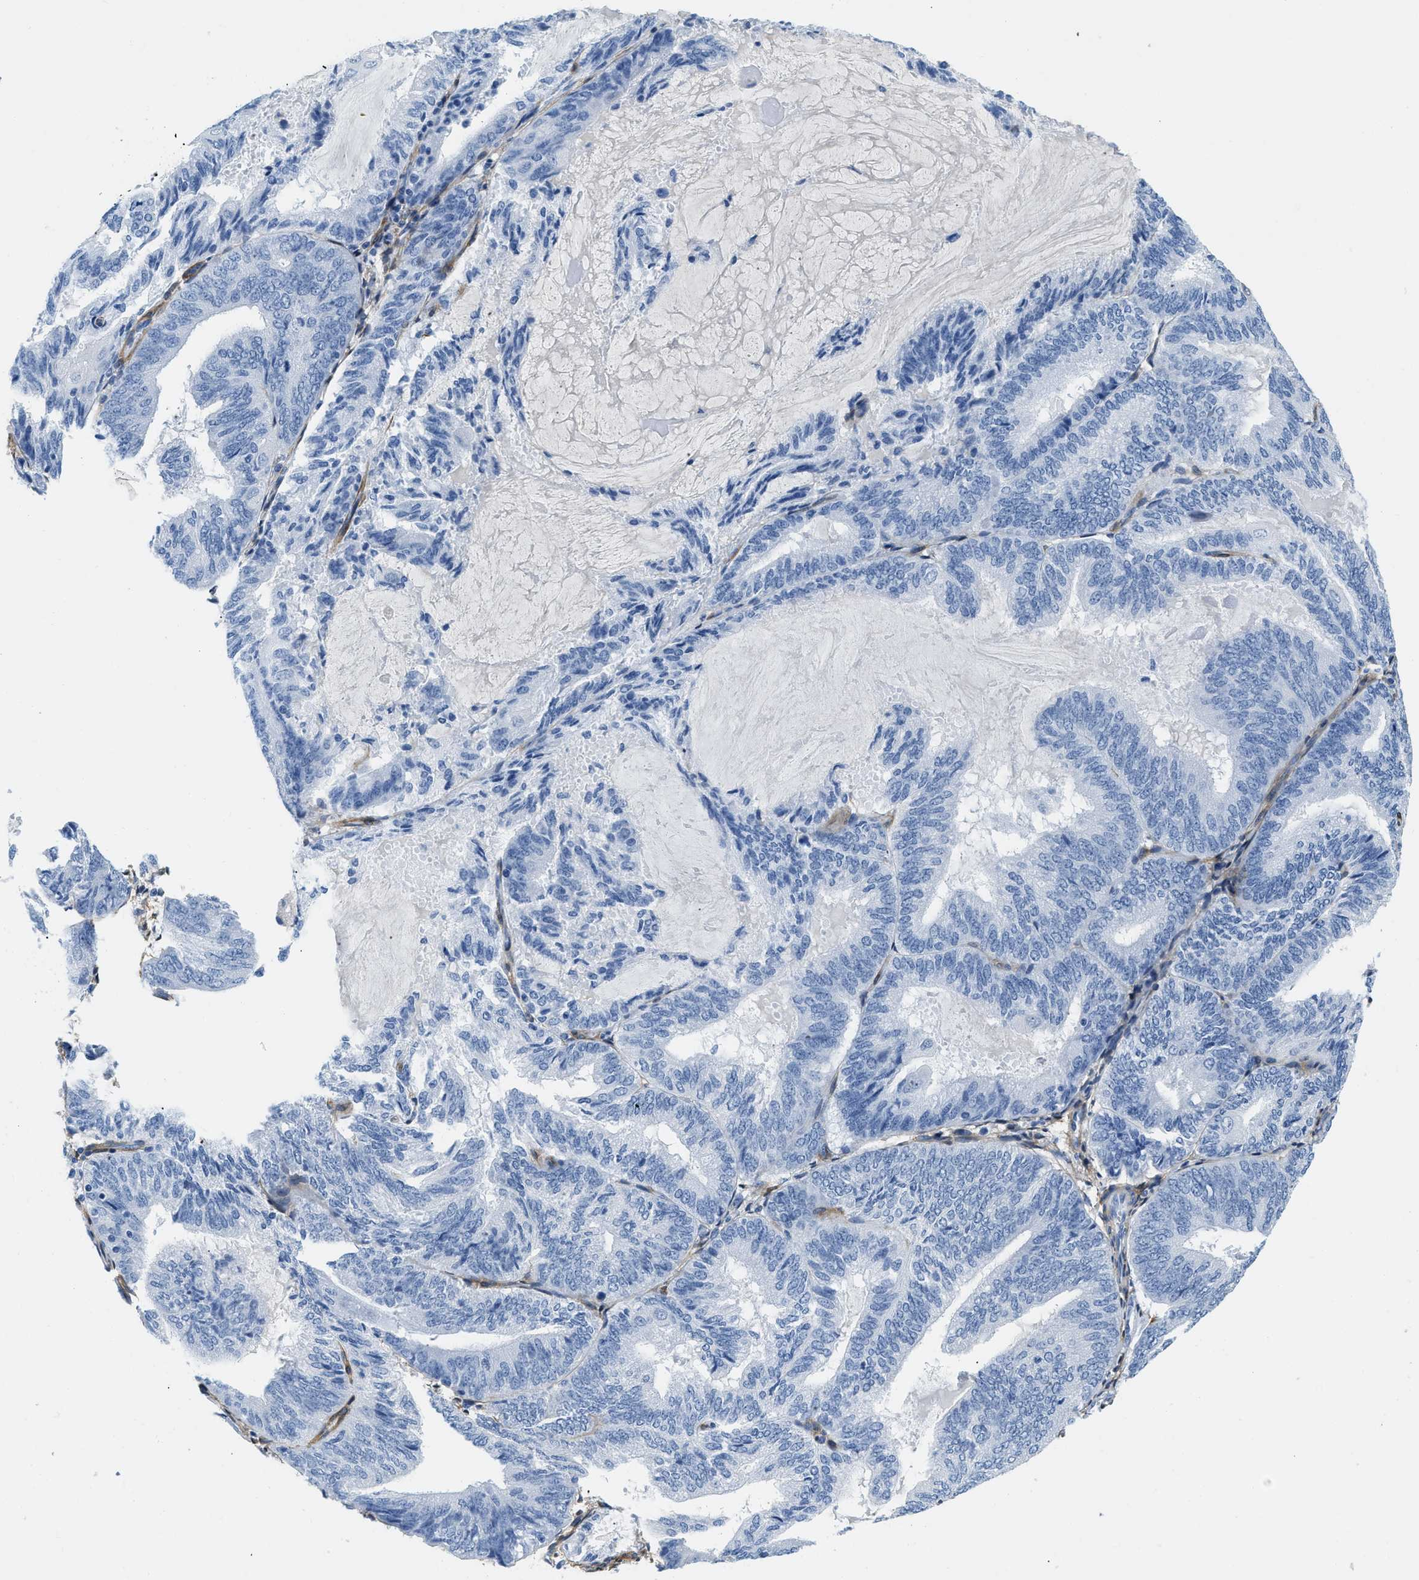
{"staining": {"intensity": "negative", "quantity": "none", "location": "none"}, "tissue": "endometrial cancer", "cell_type": "Tumor cells", "image_type": "cancer", "snomed": [{"axis": "morphology", "description": "Adenocarcinoma, NOS"}, {"axis": "topography", "description": "Endometrium"}], "caption": "IHC image of neoplastic tissue: human endometrial cancer (adenocarcinoma) stained with DAB shows no significant protein positivity in tumor cells.", "gene": "PDGFRB", "patient": {"sex": "female", "age": 81}}